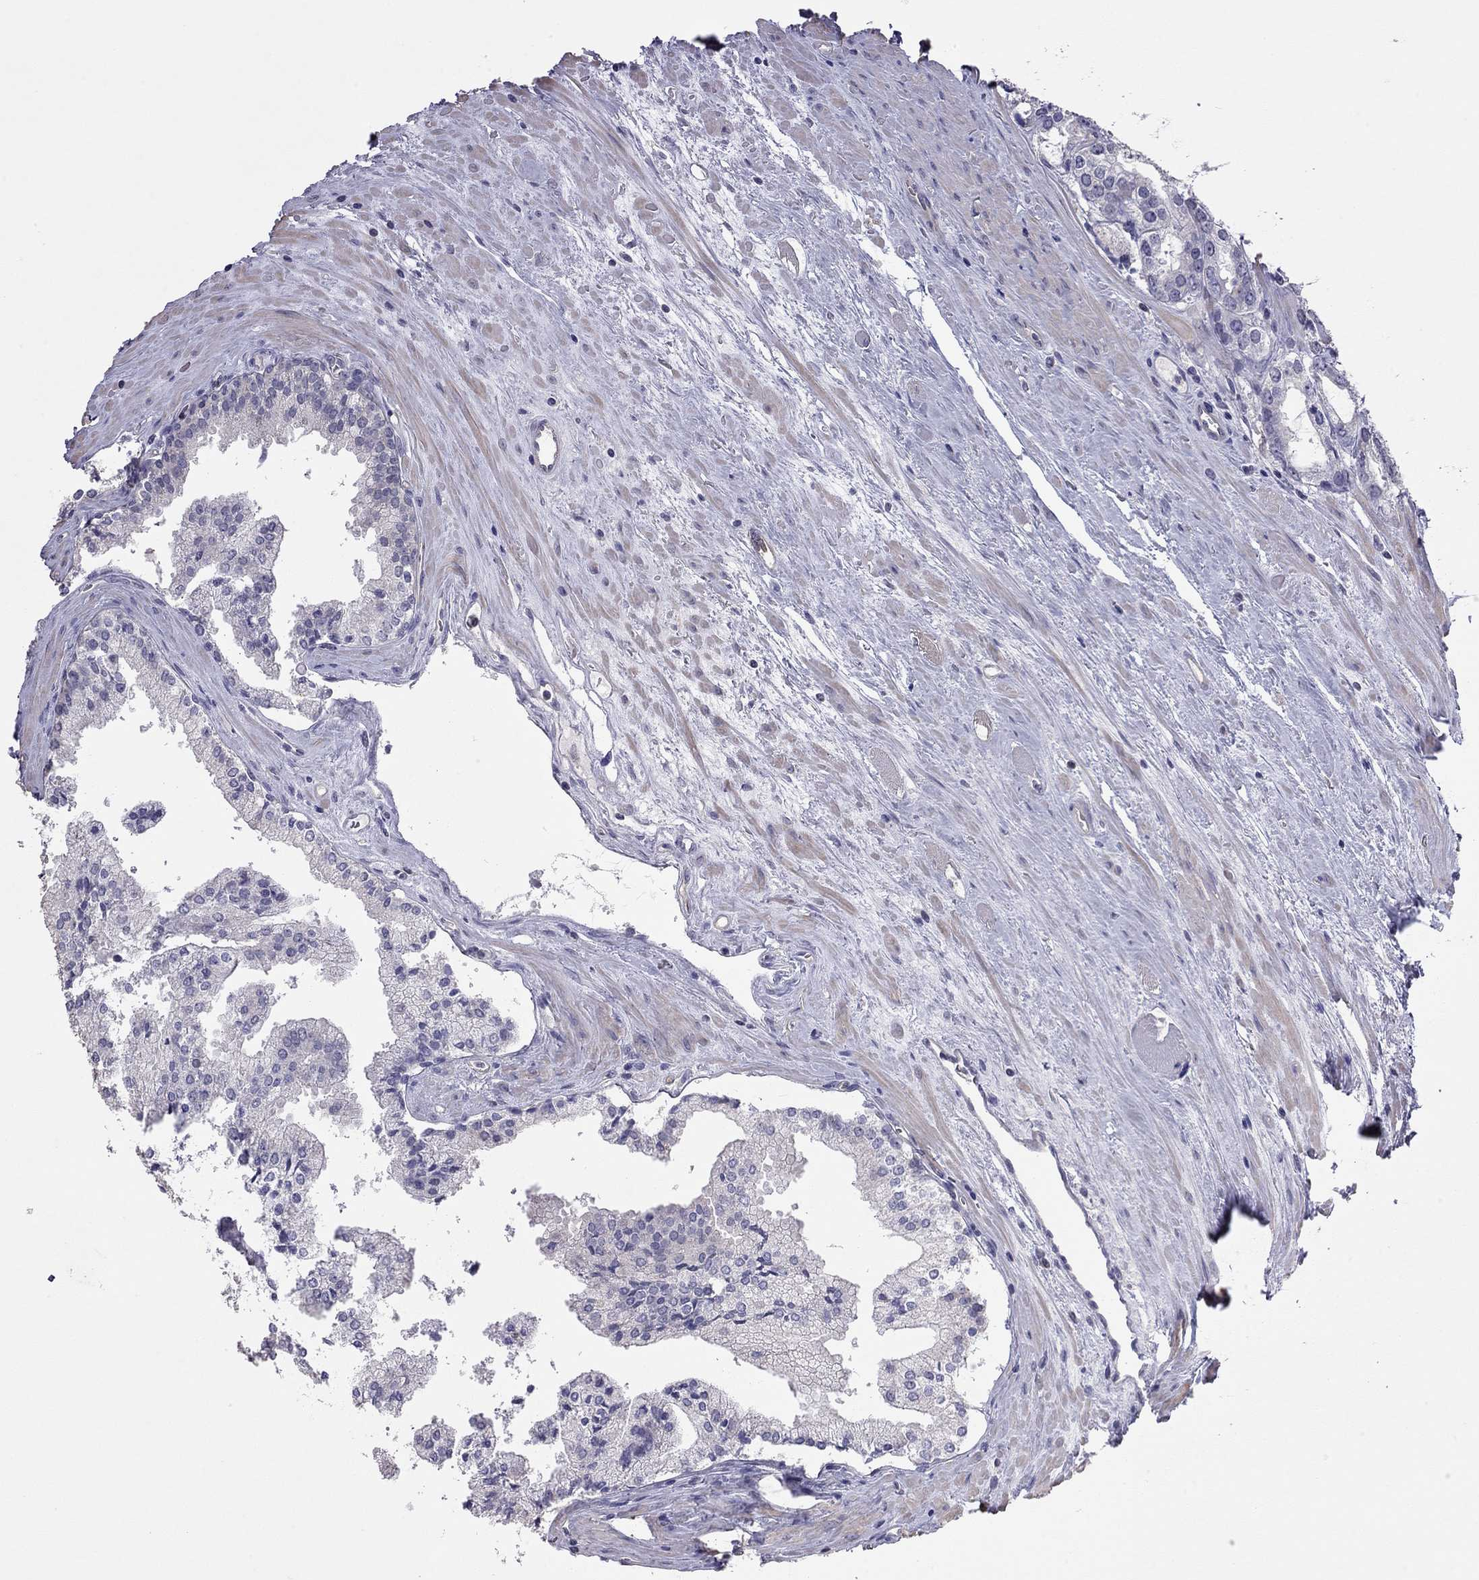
{"staining": {"intensity": "negative", "quantity": "none", "location": "none"}, "tissue": "prostate cancer", "cell_type": "Tumor cells", "image_type": "cancer", "snomed": [{"axis": "morphology", "description": "Adenocarcinoma, NOS"}, {"axis": "topography", "description": "Prostate"}], "caption": "Tumor cells show no significant protein positivity in adenocarcinoma (prostate). Brightfield microscopy of IHC stained with DAB (brown) and hematoxylin (blue), captured at high magnification.", "gene": "FEZ1", "patient": {"sex": "male", "age": 72}}